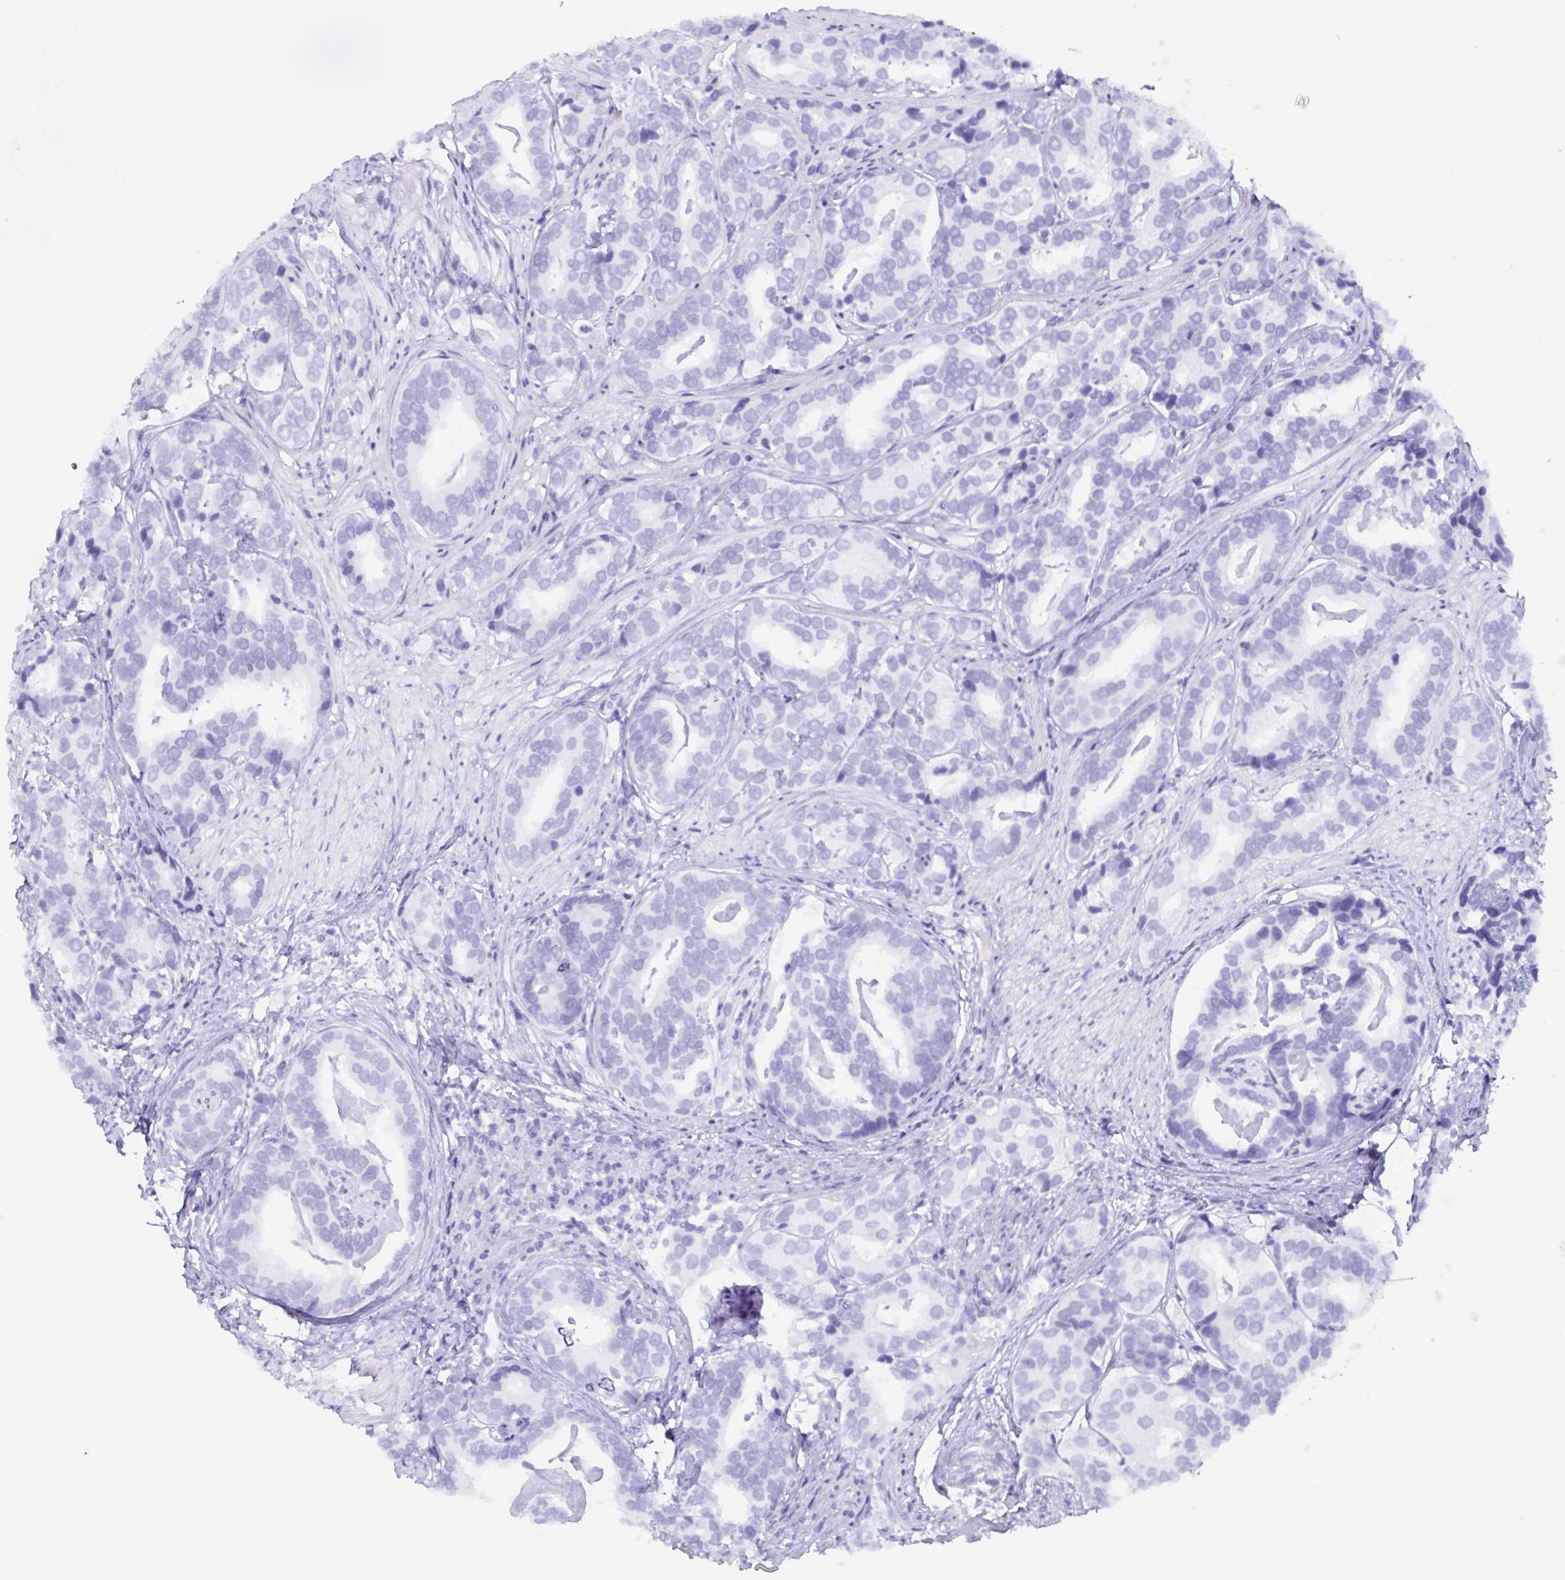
{"staining": {"intensity": "negative", "quantity": "none", "location": "none"}, "tissue": "prostate cancer", "cell_type": "Tumor cells", "image_type": "cancer", "snomed": [{"axis": "morphology", "description": "Adenocarcinoma, High grade"}, {"axis": "topography", "description": "Prostate"}], "caption": "Tumor cells are negative for brown protein staining in prostate adenocarcinoma (high-grade). (DAB (3,3'-diaminobenzidine) IHC visualized using brightfield microscopy, high magnification).", "gene": "AGFG2", "patient": {"sex": "male", "age": 71}}